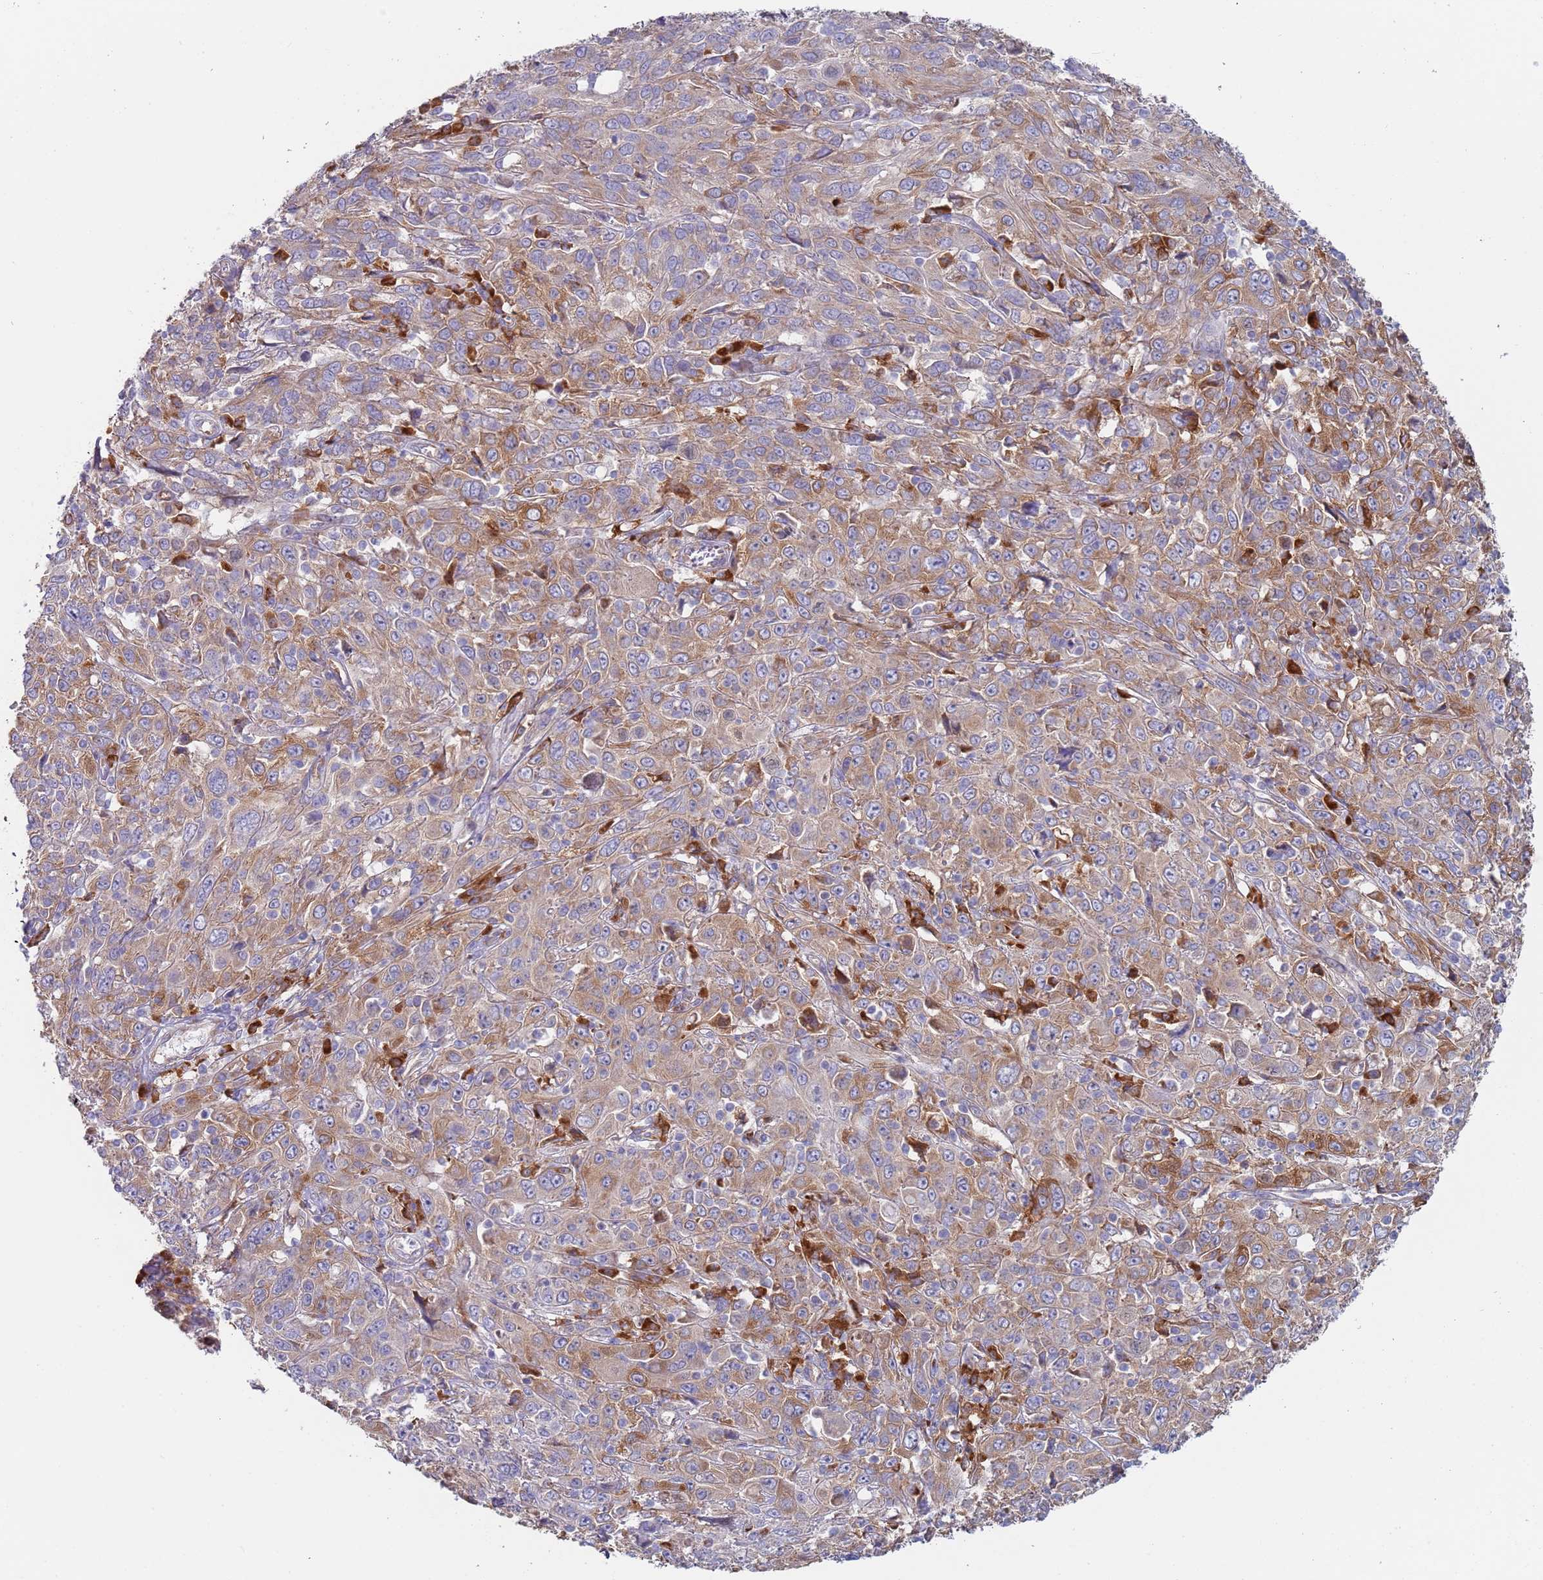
{"staining": {"intensity": "moderate", "quantity": "25%-75%", "location": "cytoplasmic/membranous"}, "tissue": "cervical cancer", "cell_type": "Tumor cells", "image_type": "cancer", "snomed": [{"axis": "morphology", "description": "Squamous cell carcinoma, NOS"}, {"axis": "topography", "description": "Cervix"}], "caption": "This photomicrograph exhibits IHC staining of cervical cancer (squamous cell carcinoma), with medium moderate cytoplasmic/membranous expression in about 25%-75% of tumor cells.", "gene": "ZNF844", "patient": {"sex": "female", "age": 46}}